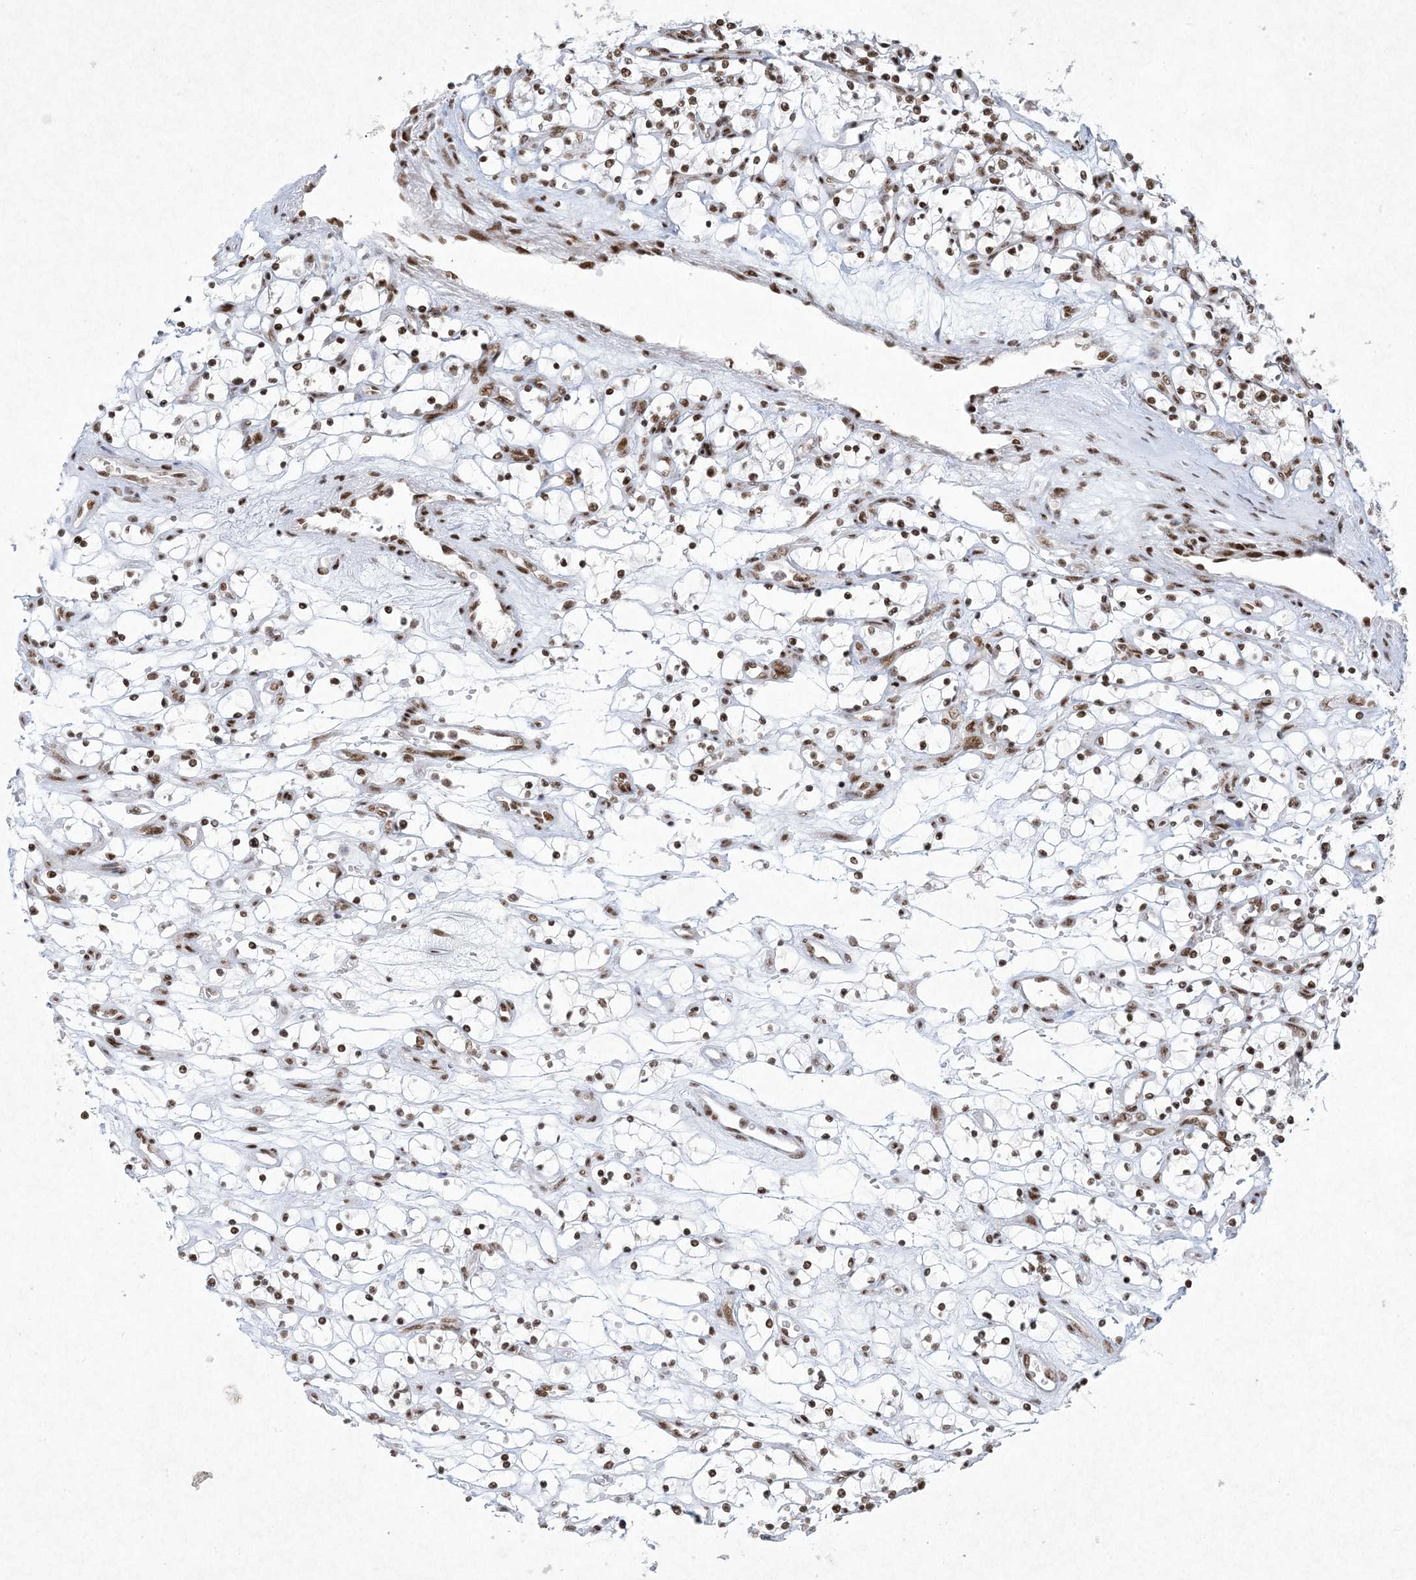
{"staining": {"intensity": "moderate", "quantity": ">75%", "location": "nuclear"}, "tissue": "renal cancer", "cell_type": "Tumor cells", "image_type": "cancer", "snomed": [{"axis": "morphology", "description": "Adenocarcinoma, NOS"}, {"axis": "topography", "description": "Kidney"}], "caption": "Immunohistochemical staining of adenocarcinoma (renal) shows medium levels of moderate nuclear protein positivity in about >75% of tumor cells.", "gene": "PKNOX2", "patient": {"sex": "female", "age": 69}}